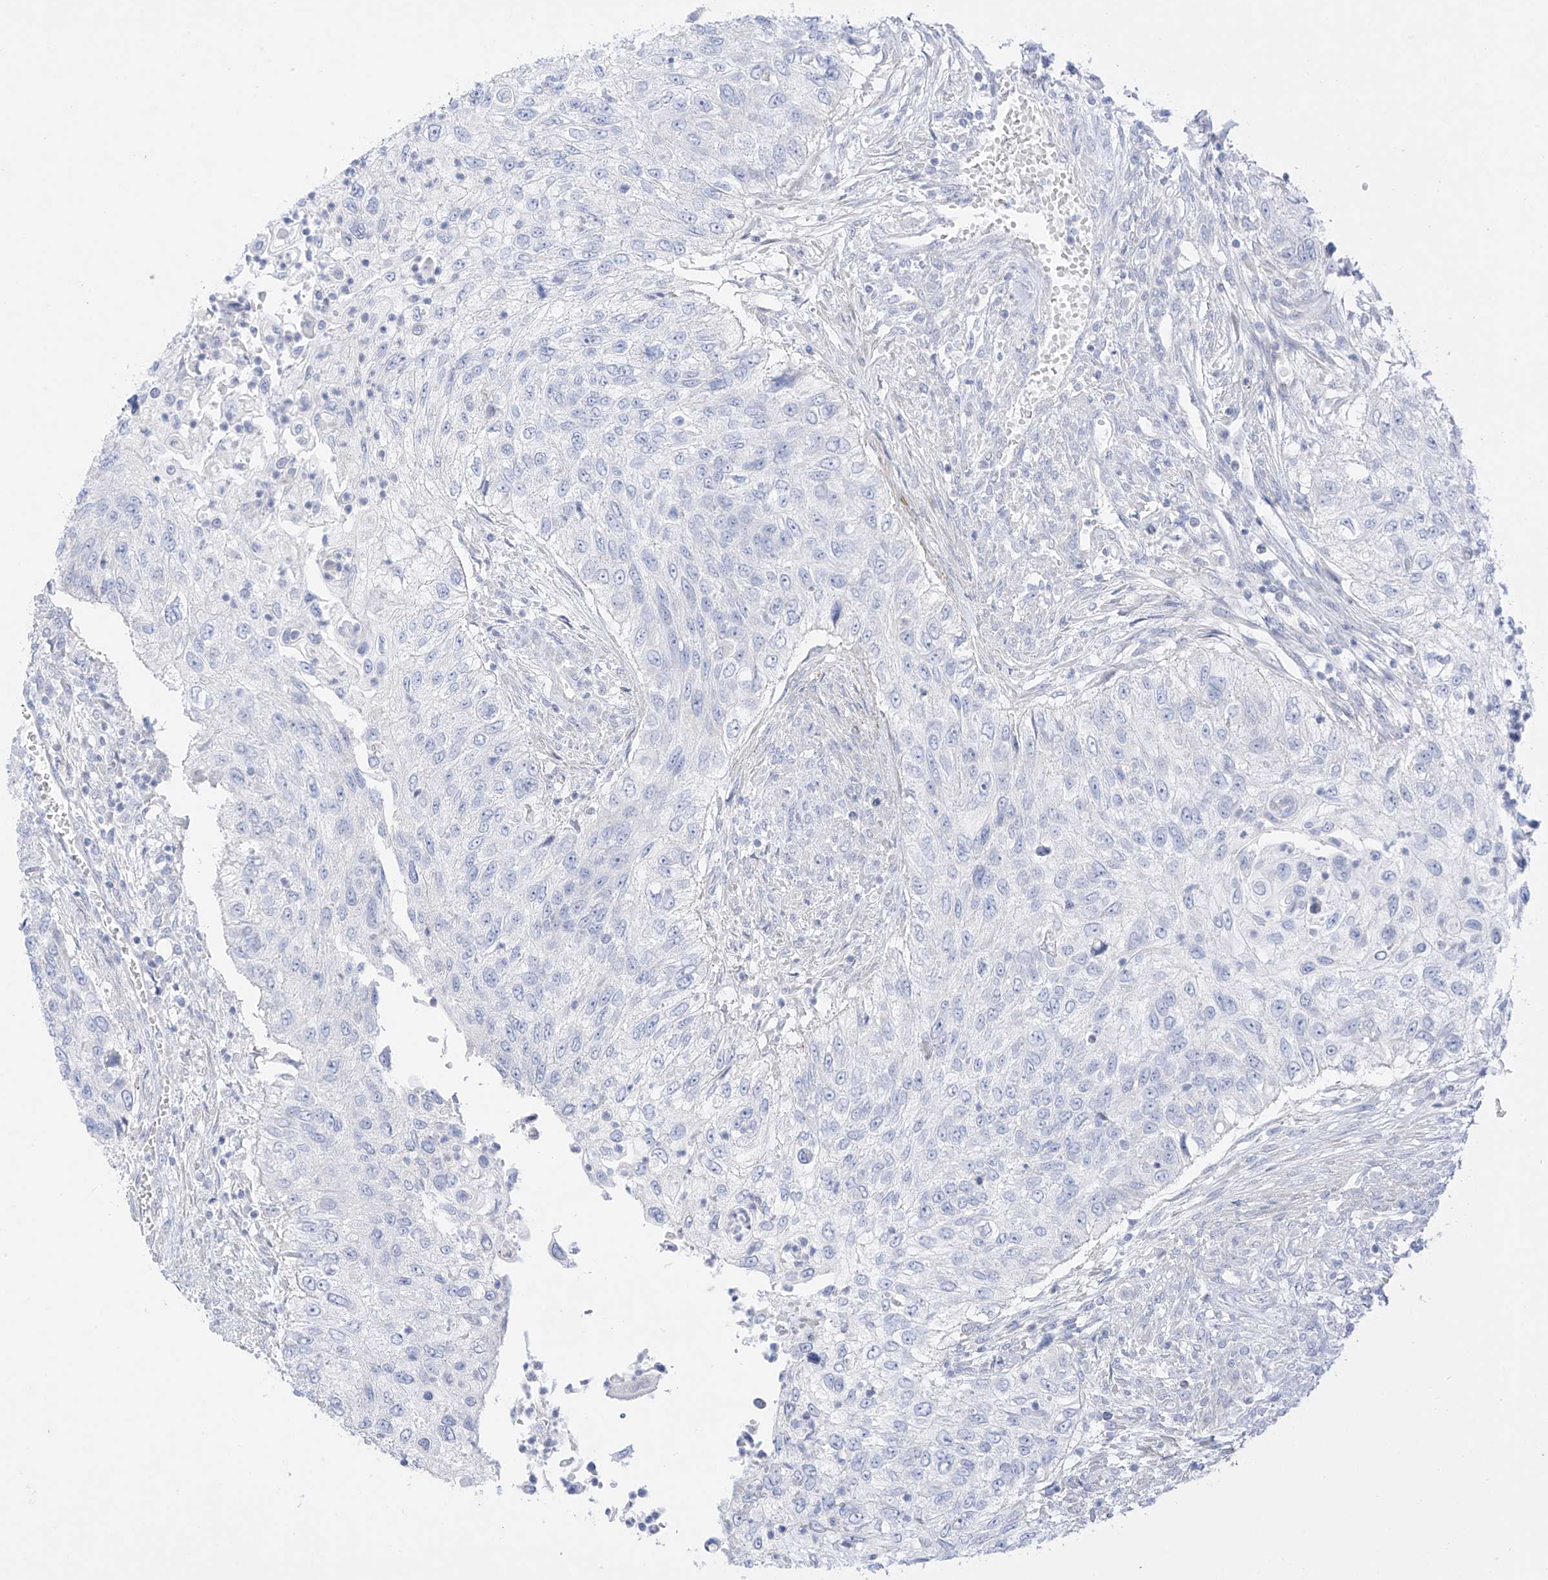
{"staining": {"intensity": "negative", "quantity": "none", "location": "none"}, "tissue": "urothelial cancer", "cell_type": "Tumor cells", "image_type": "cancer", "snomed": [{"axis": "morphology", "description": "Urothelial carcinoma, High grade"}, {"axis": "topography", "description": "Urinary bladder"}], "caption": "High-grade urothelial carcinoma stained for a protein using immunohistochemistry (IHC) exhibits no positivity tumor cells.", "gene": "ST3GAL5", "patient": {"sex": "female", "age": 60}}